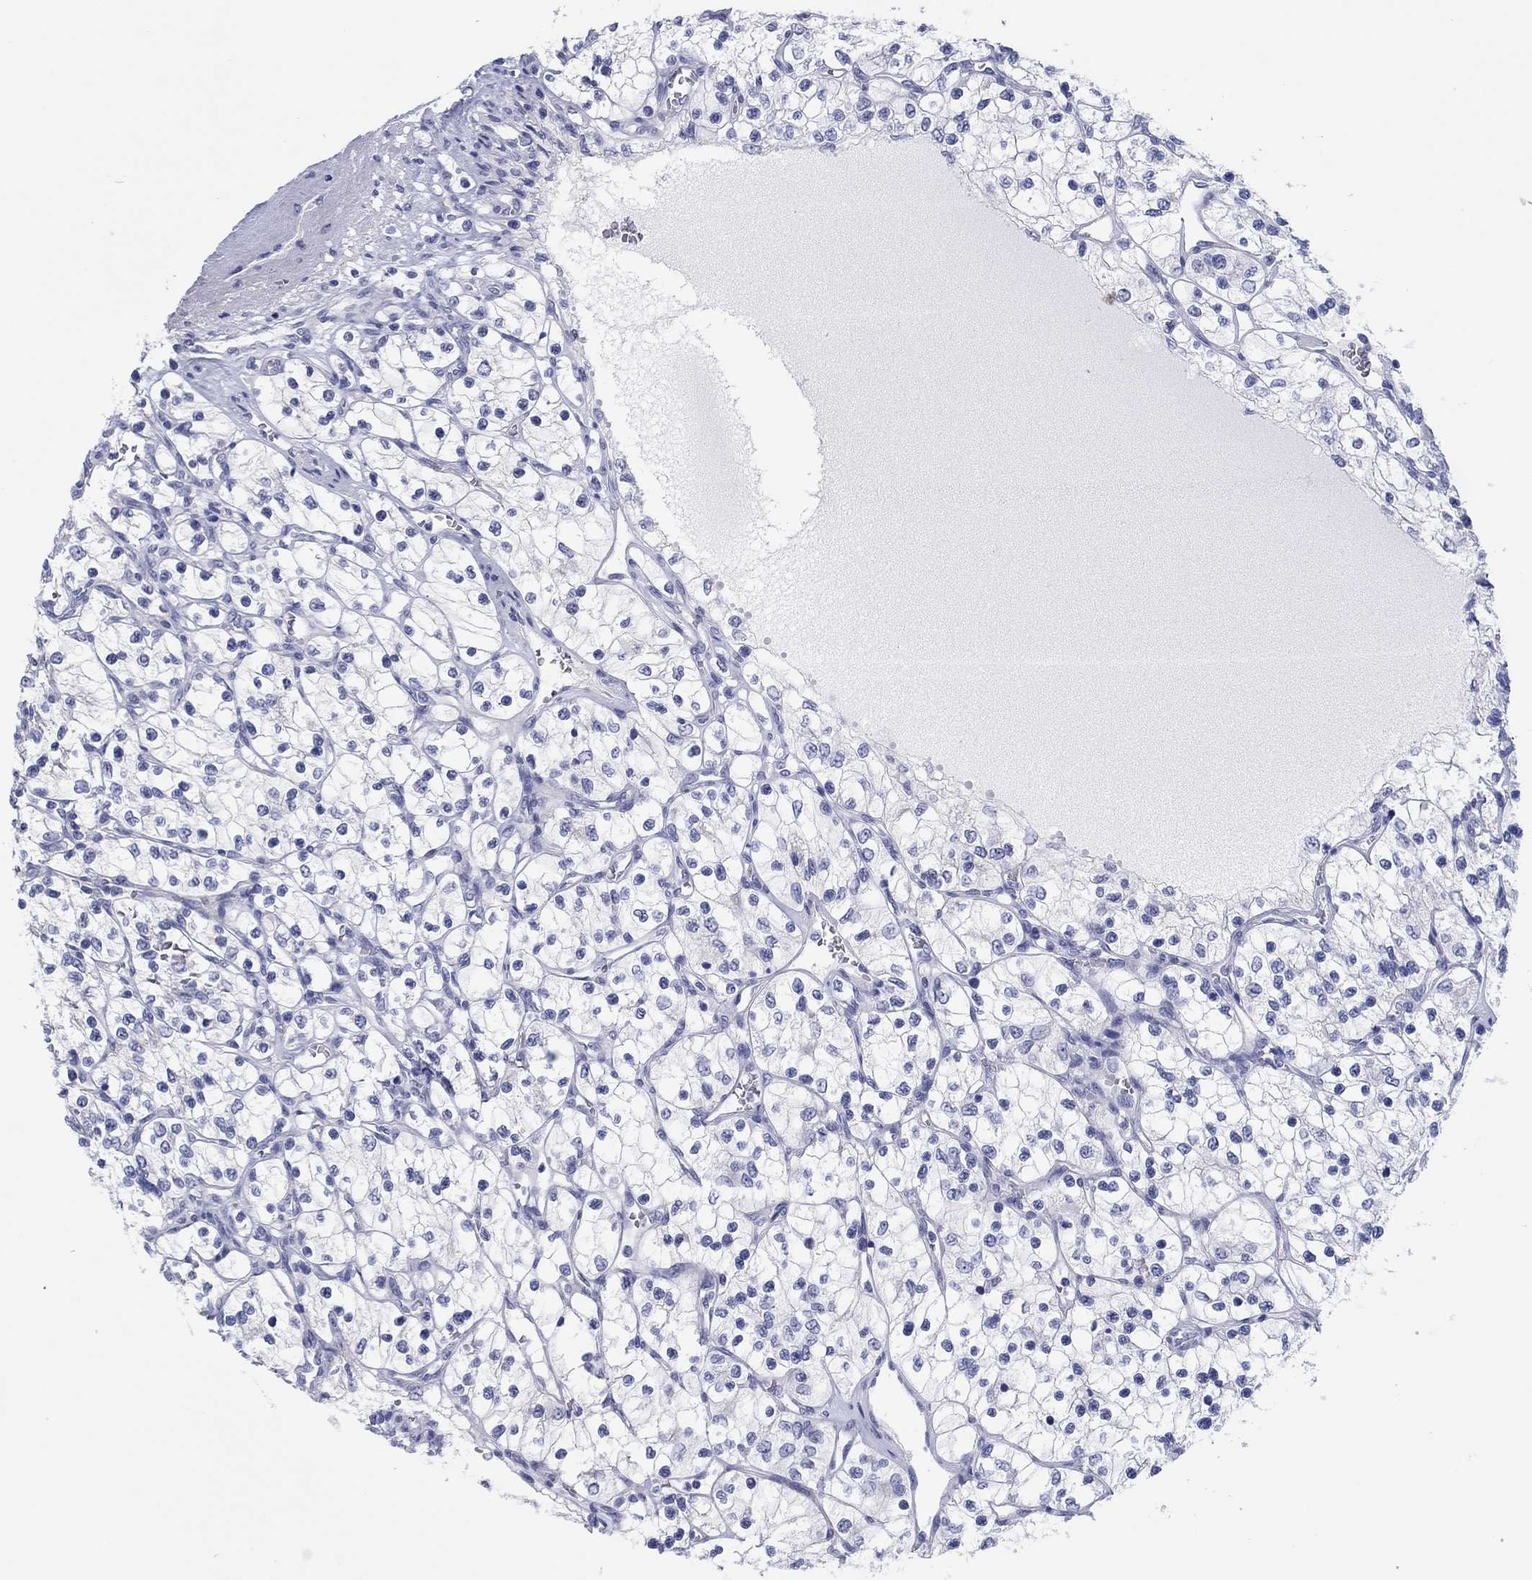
{"staining": {"intensity": "negative", "quantity": "none", "location": "none"}, "tissue": "renal cancer", "cell_type": "Tumor cells", "image_type": "cancer", "snomed": [{"axis": "morphology", "description": "Adenocarcinoma, NOS"}, {"axis": "topography", "description": "Kidney"}], "caption": "Tumor cells show no significant staining in adenocarcinoma (renal). (DAB immunohistochemistry, high magnification).", "gene": "ERICH3", "patient": {"sex": "female", "age": 69}}